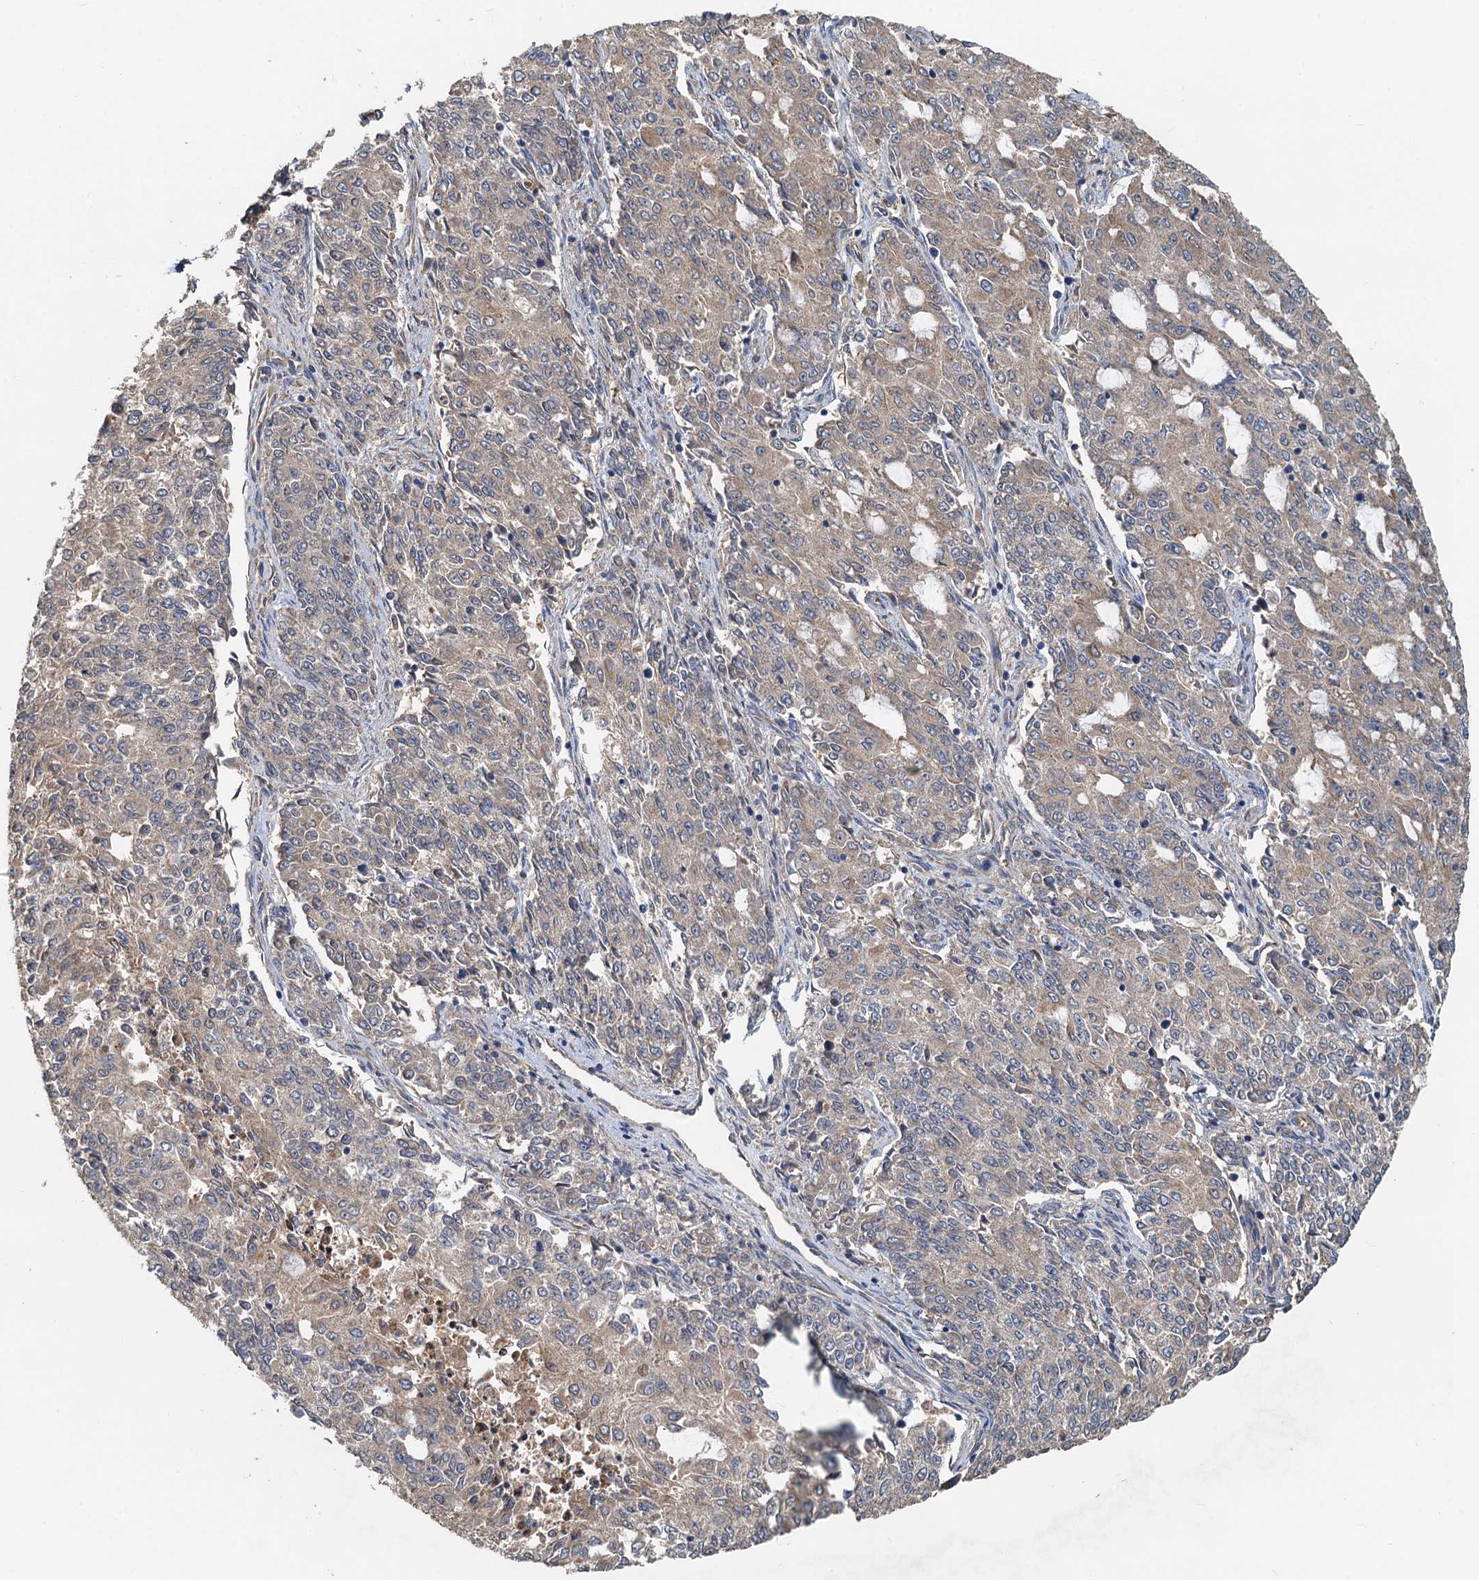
{"staining": {"intensity": "weak", "quantity": ">75%", "location": "cytoplasmic/membranous"}, "tissue": "endometrial cancer", "cell_type": "Tumor cells", "image_type": "cancer", "snomed": [{"axis": "morphology", "description": "Adenocarcinoma, NOS"}, {"axis": "topography", "description": "Endometrium"}], "caption": "Immunohistochemistry of human endometrial cancer displays low levels of weak cytoplasmic/membranous positivity in approximately >75% of tumor cells. The protein is stained brown, and the nuclei are stained in blue (DAB IHC with brightfield microscopy, high magnification).", "gene": "HYI", "patient": {"sex": "female", "age": 50}}